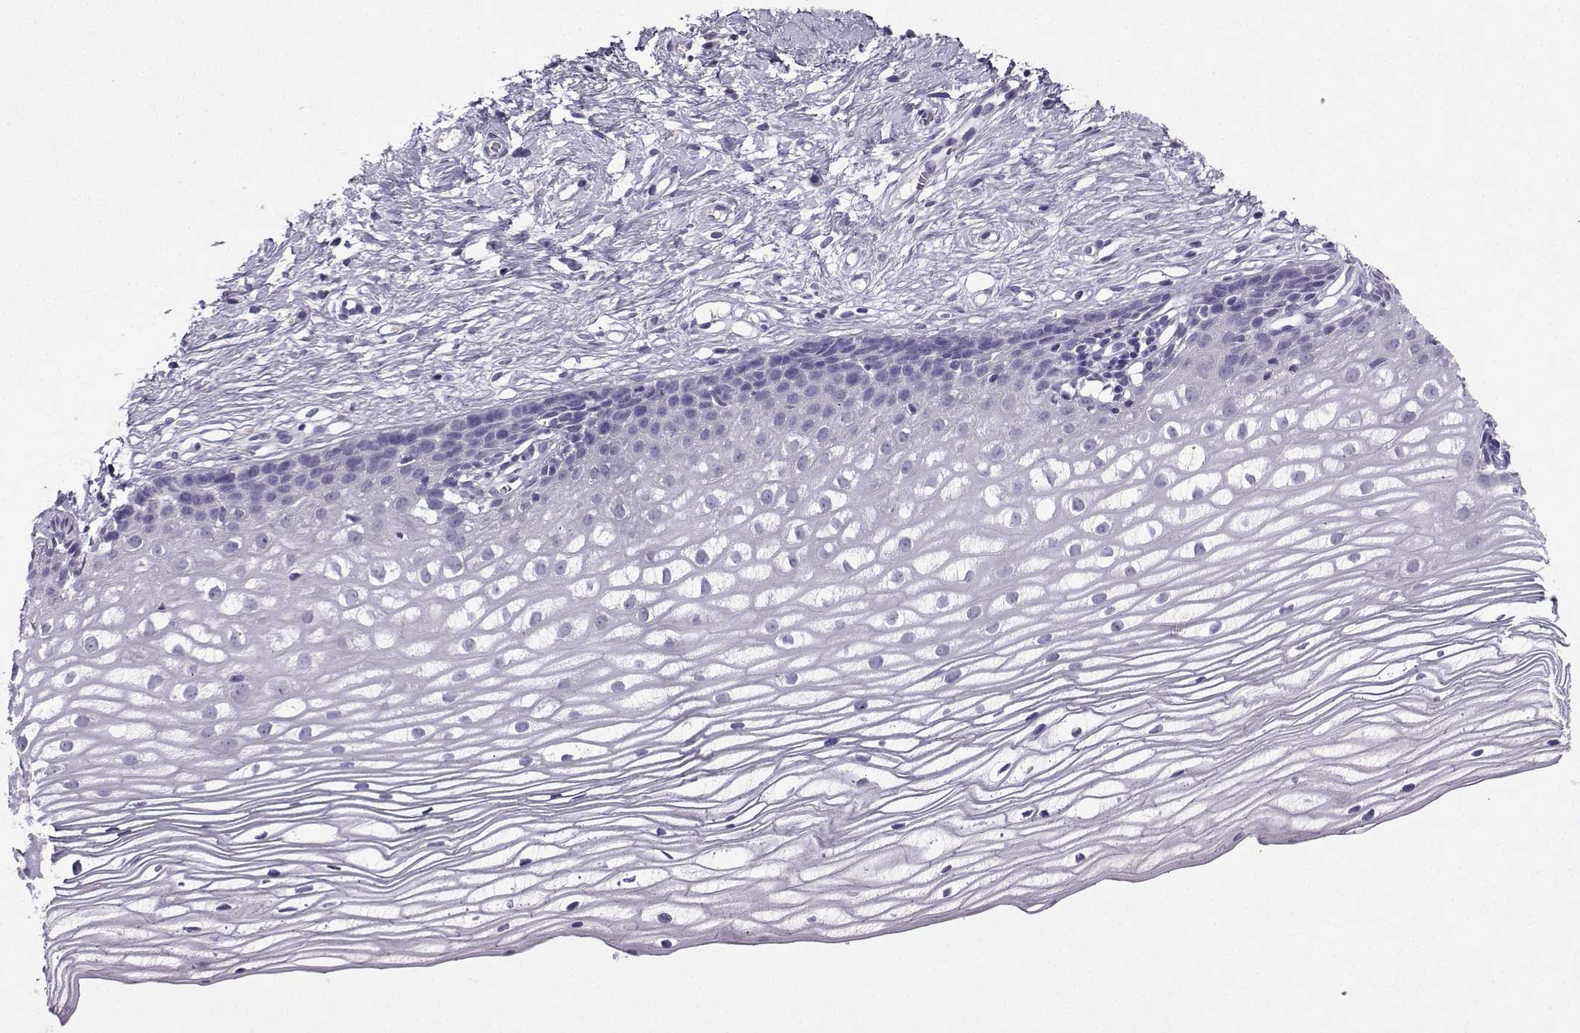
{"staining": {"intensity": "negative", "quantity": "none", "location": "none"}, "tissue": "cervix", "cell_type": "Glandular cells", "image_type": "normal", "snomed": [{"axis": "morphology", "description": "Normal tissue, NOS"}, {"axis": "topography", "description": "Cervix"}], "caption": "Glandular cells show no significant positivity in benign cervix.", "gene": "GRIK4", "patient": {"sex": "female", "age": 40}}